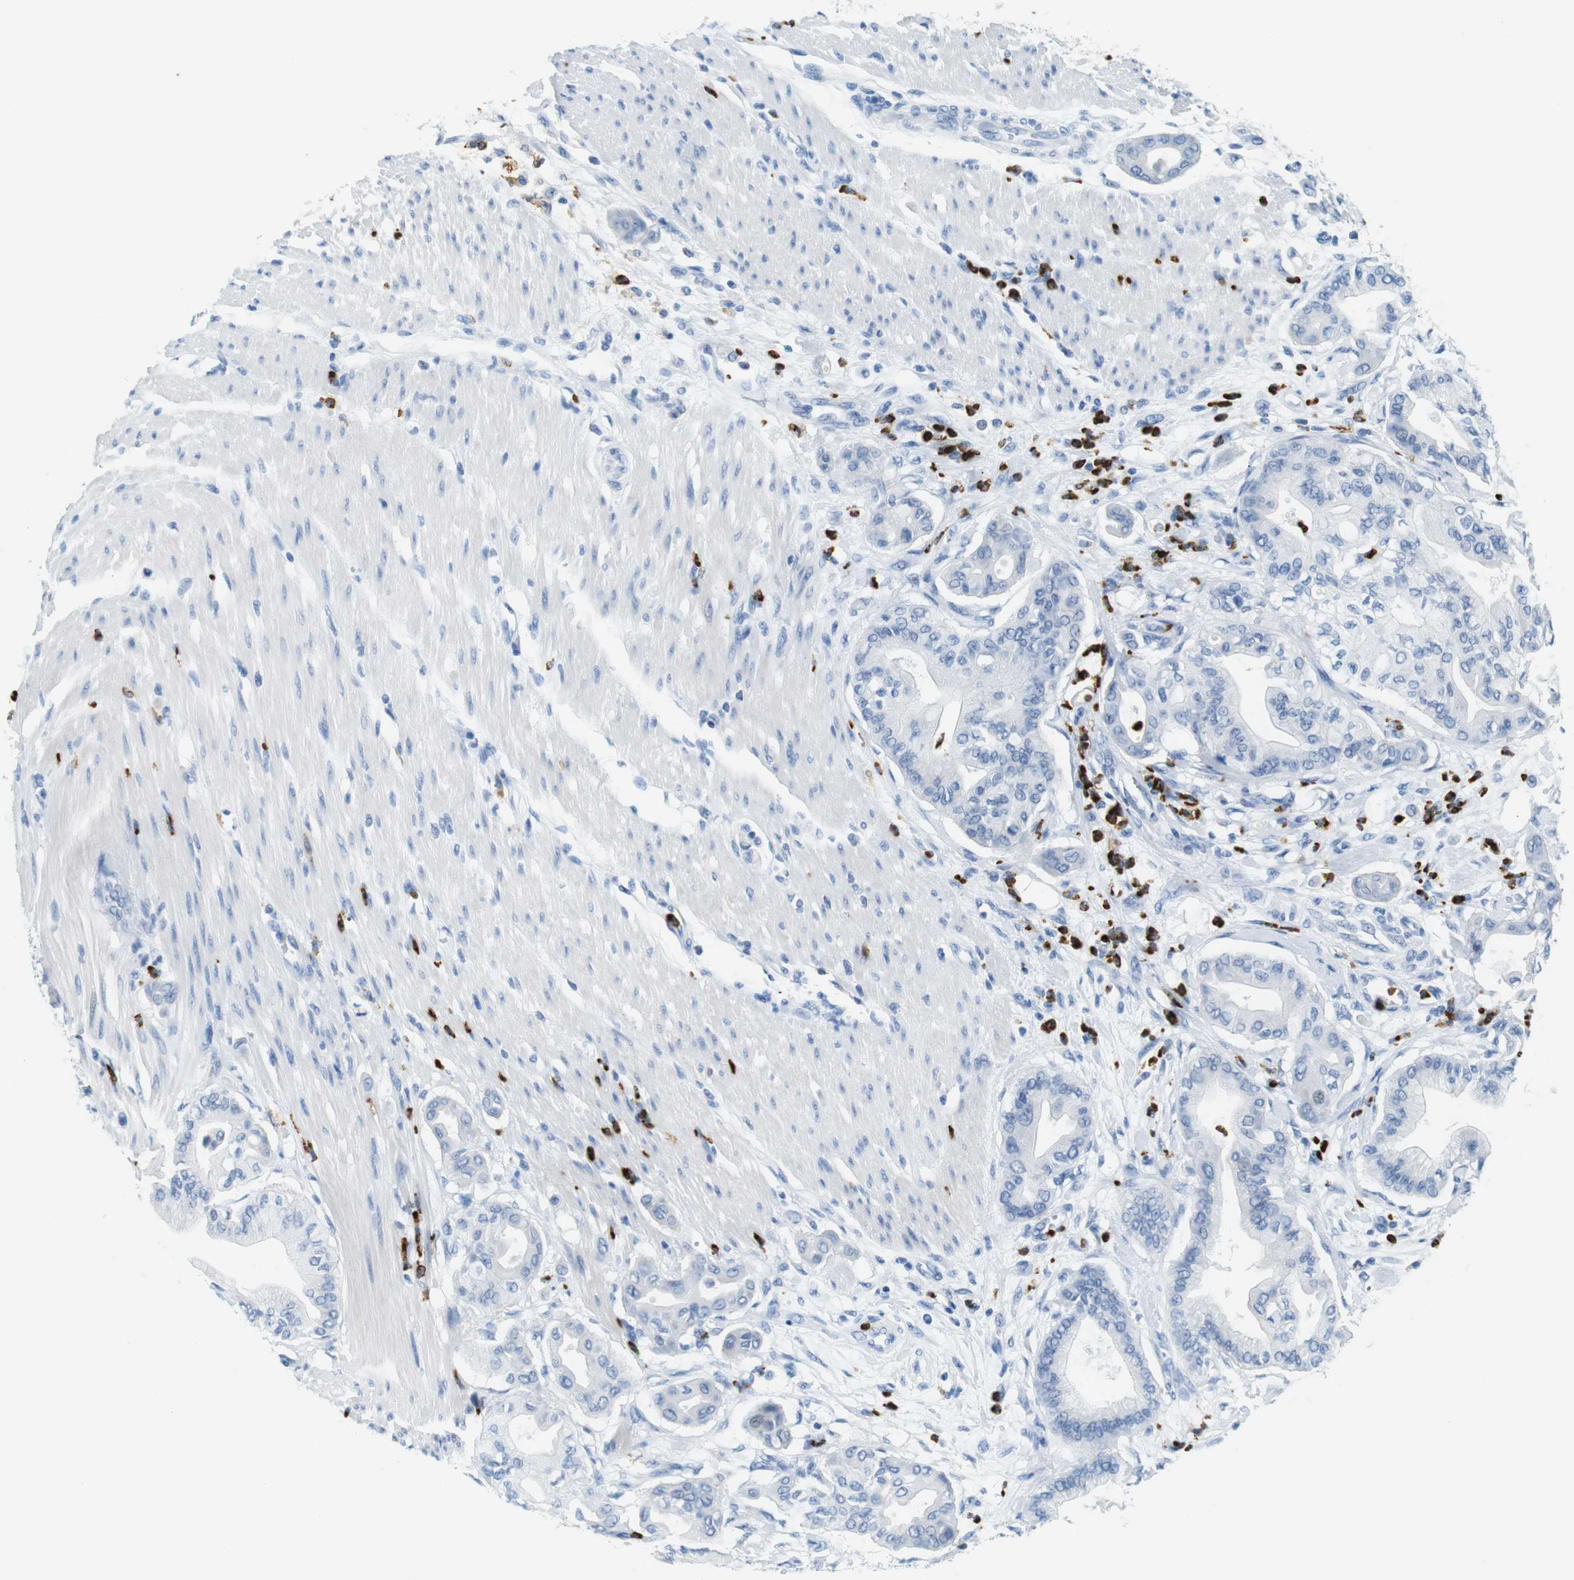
{"staining": {"intensity": "negative", "quantity": "none", "location": "none"}, "tissue": "pancreatic cancer", "cell_type": "Tumor cells", "image_type": "cancer", "snomed": [{"axis": "morphology", "description": "Adenocarcinoma, NOS"}, {"axis": "morphology", "description": "Adenocarcinoma, metastatic, NOS"}, {"axis": "topography", "description": "Lymph node"}, {"axis": "topography", "description": "Pancreas"}, {"axis": "topography", "description": "Duodenum"}], "caption": "Immunohistochemical staining of human pancreatic cancer (metastatic adenocarcinoma) reveals no significant expression in tumor cells.", "gene": "MCEMP1", "patient": {"sex": "female", "age": 64}}